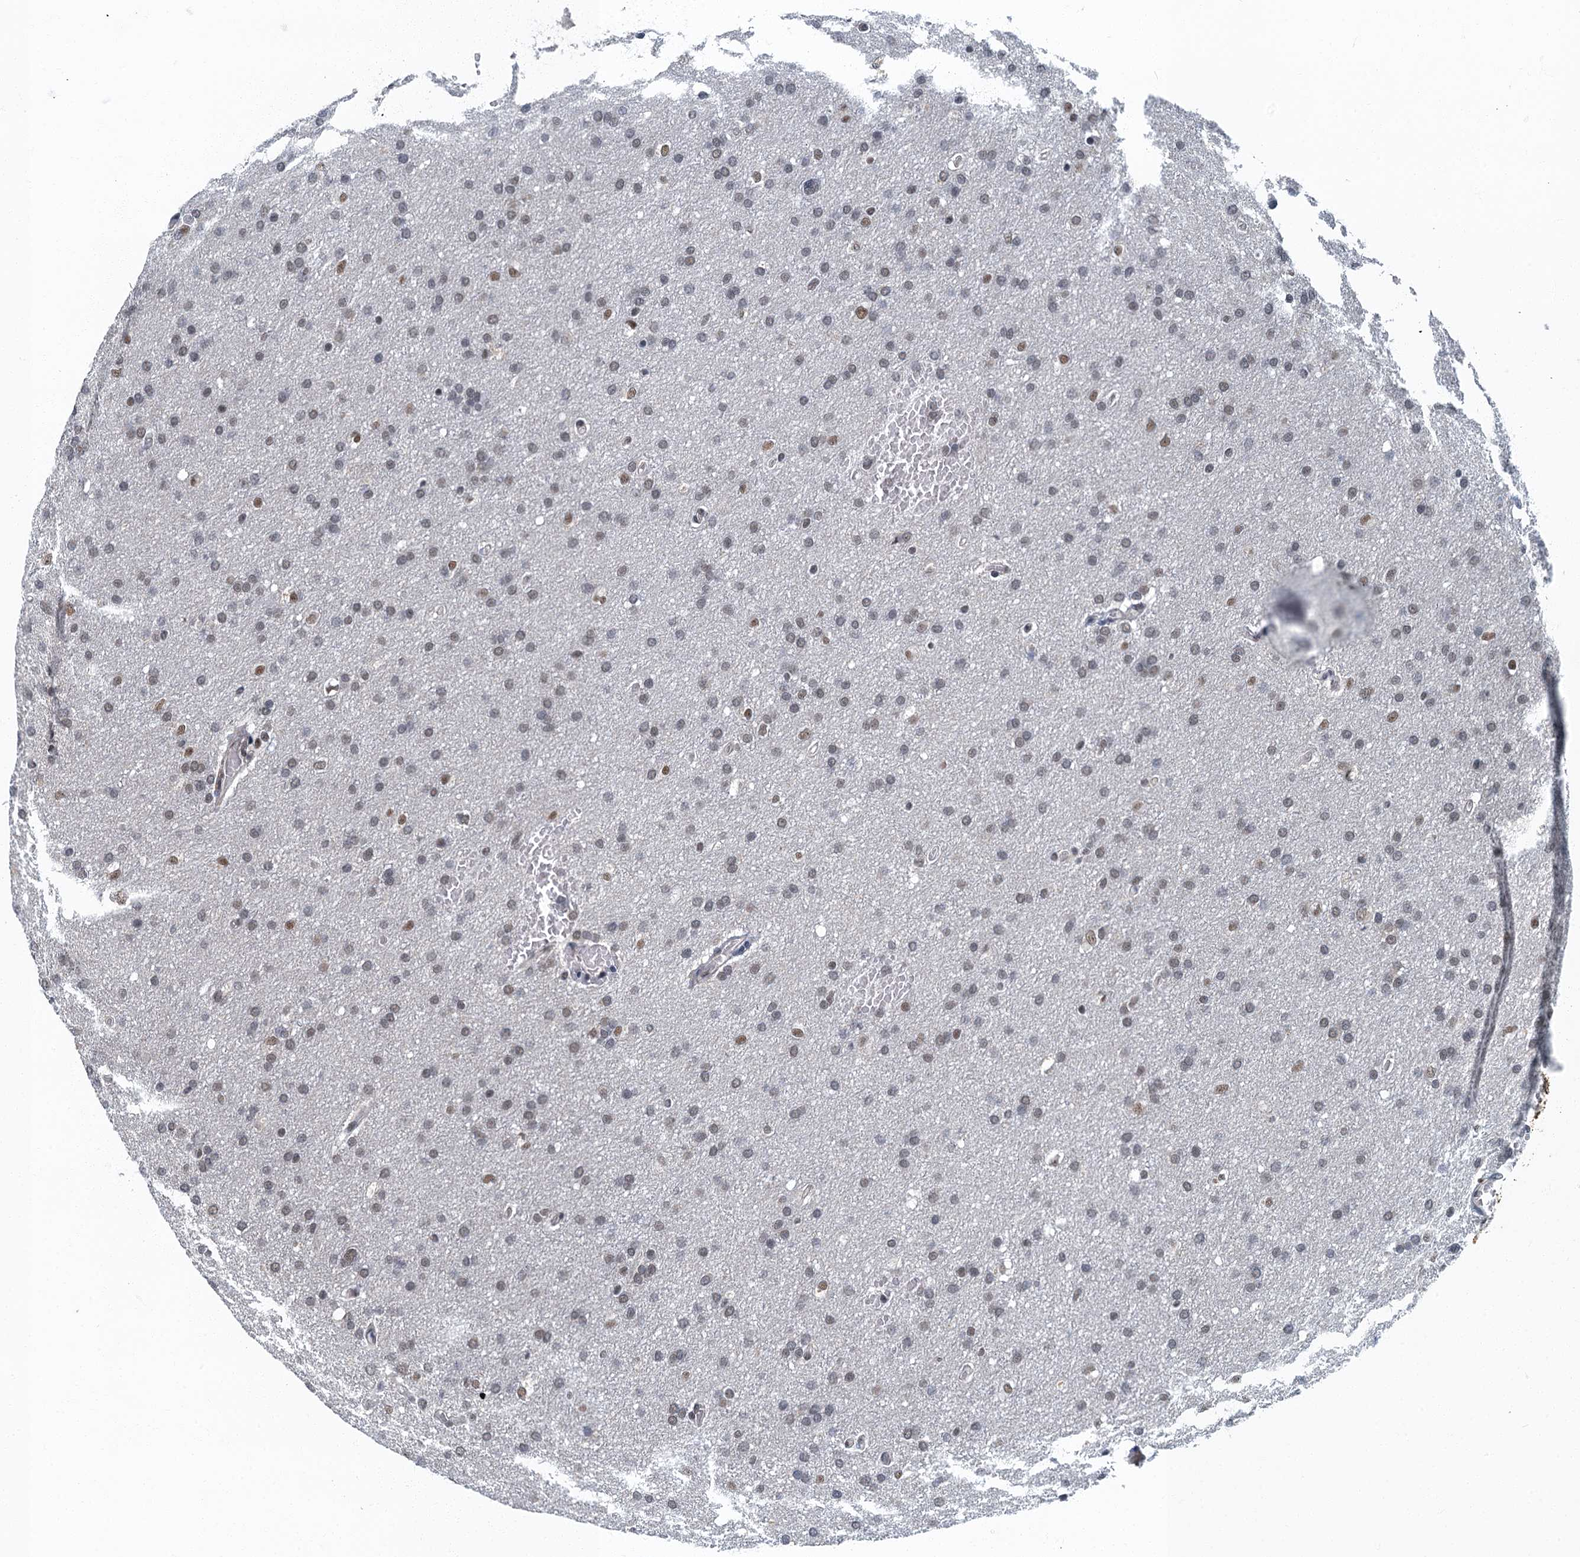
{"staining": {"intensity": "weak", "quantity": ">75%", "location": "nuclear"}, "tissue": "glioma", "cell_type": "Tumor cells", "image_type": "cancer", "snomed": [{"axis": "morphology", "description": "Glioma, malignant, High grade"}, {"axis": "topography", "description": "Cerebral cortex"}], "caption": "Glioma stained with a protein marker shows weak staining in tumor cells.", "gene": "GADL1", "patient": {"sex": "female", "age": 36}}